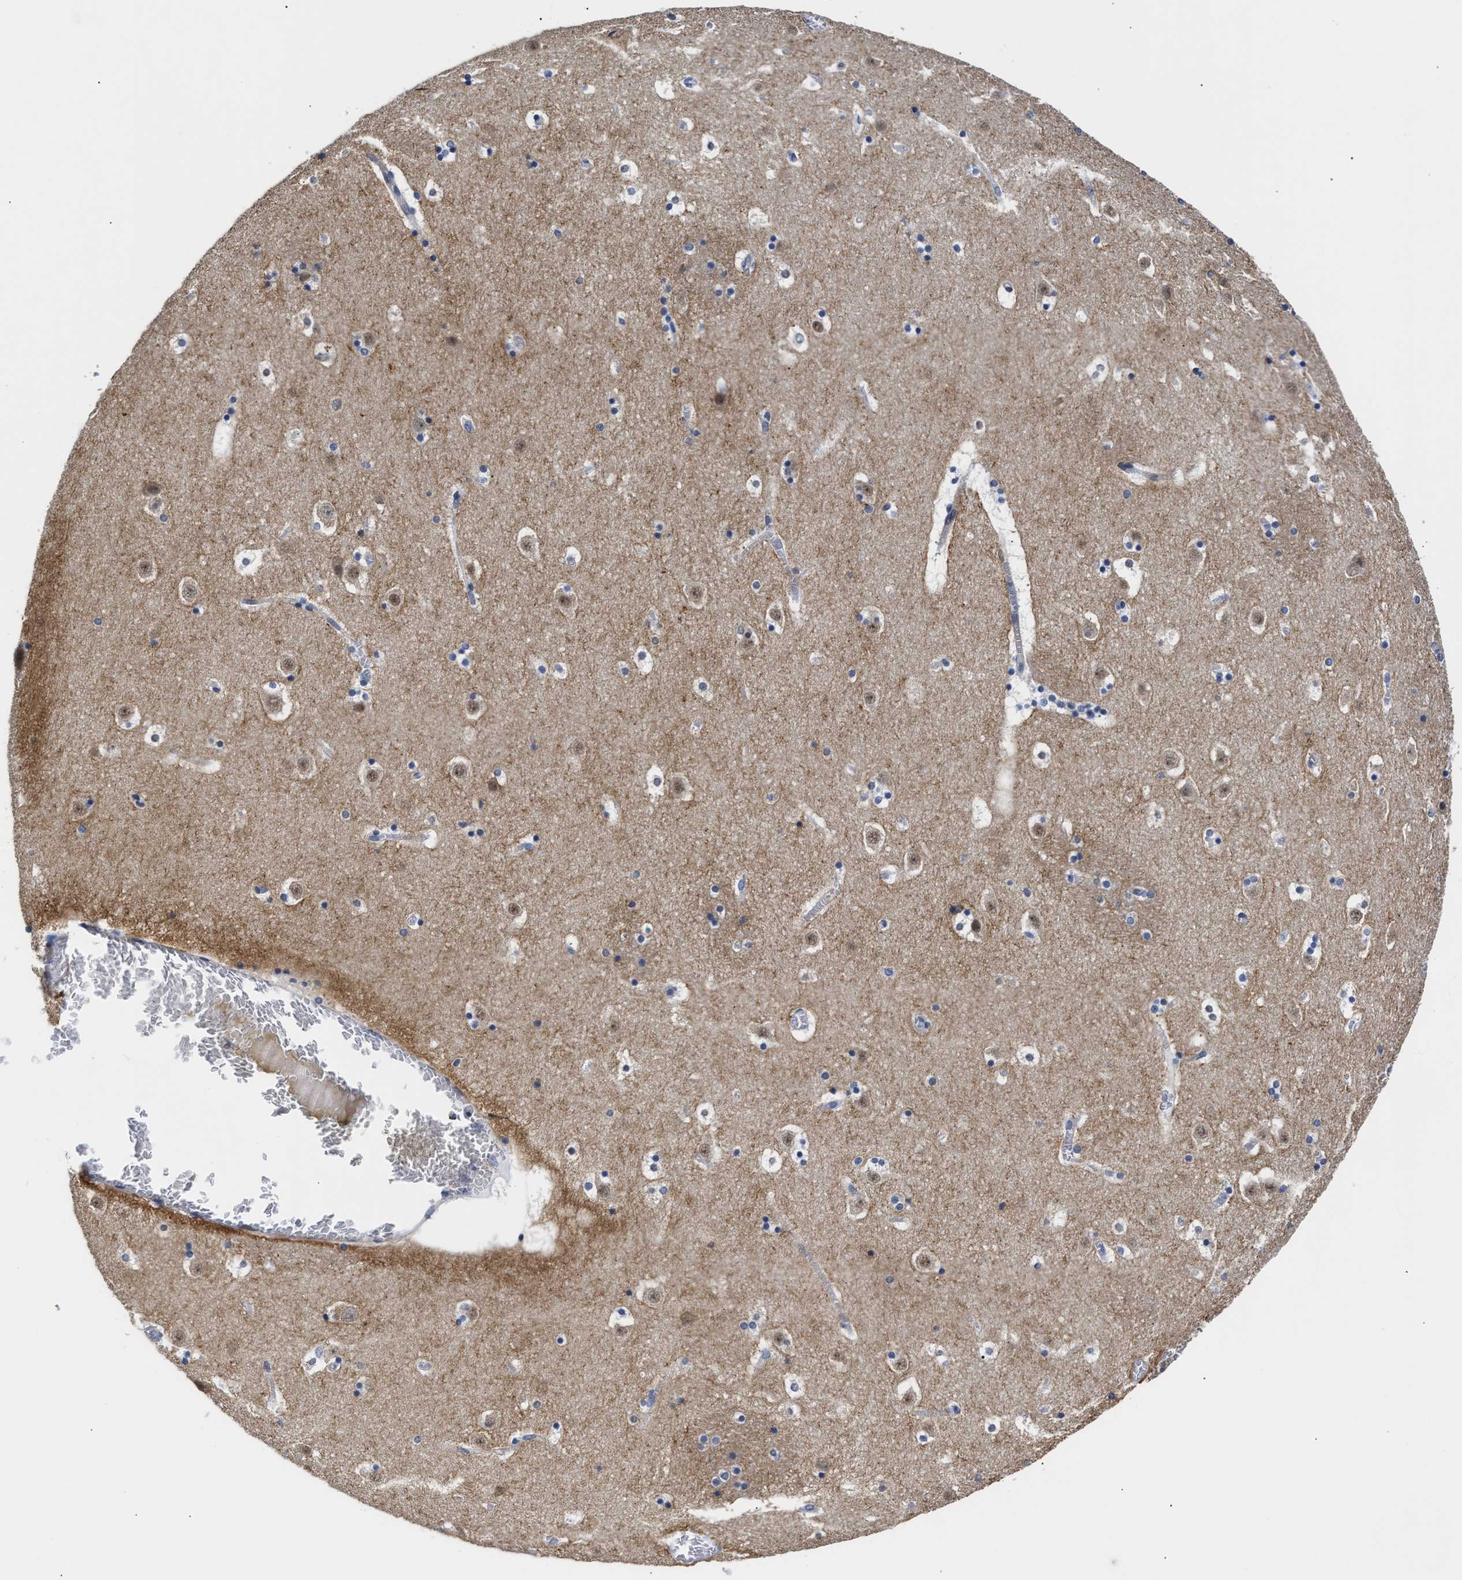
{"staining": {"intensity": "weak", "quantity": "<25%", "location": "cytoplasmic/membranous"}, "tissue": "caudate", "cell_type": "Glial cells", "image_type": "normal", "snomed": [{"axis": "morphology", "description": "Normal tissue, NOS"}, {"axis": "topography", "description": "Lateral ventricle wall"}], "caption": "Micrograph shows no protein expression in glial cells of normal caudate. (DAB immunohistochemistry (IHC), high magnification).", "gene": "AHNAK2", "patient": {"sex": "male", "age": 45}}